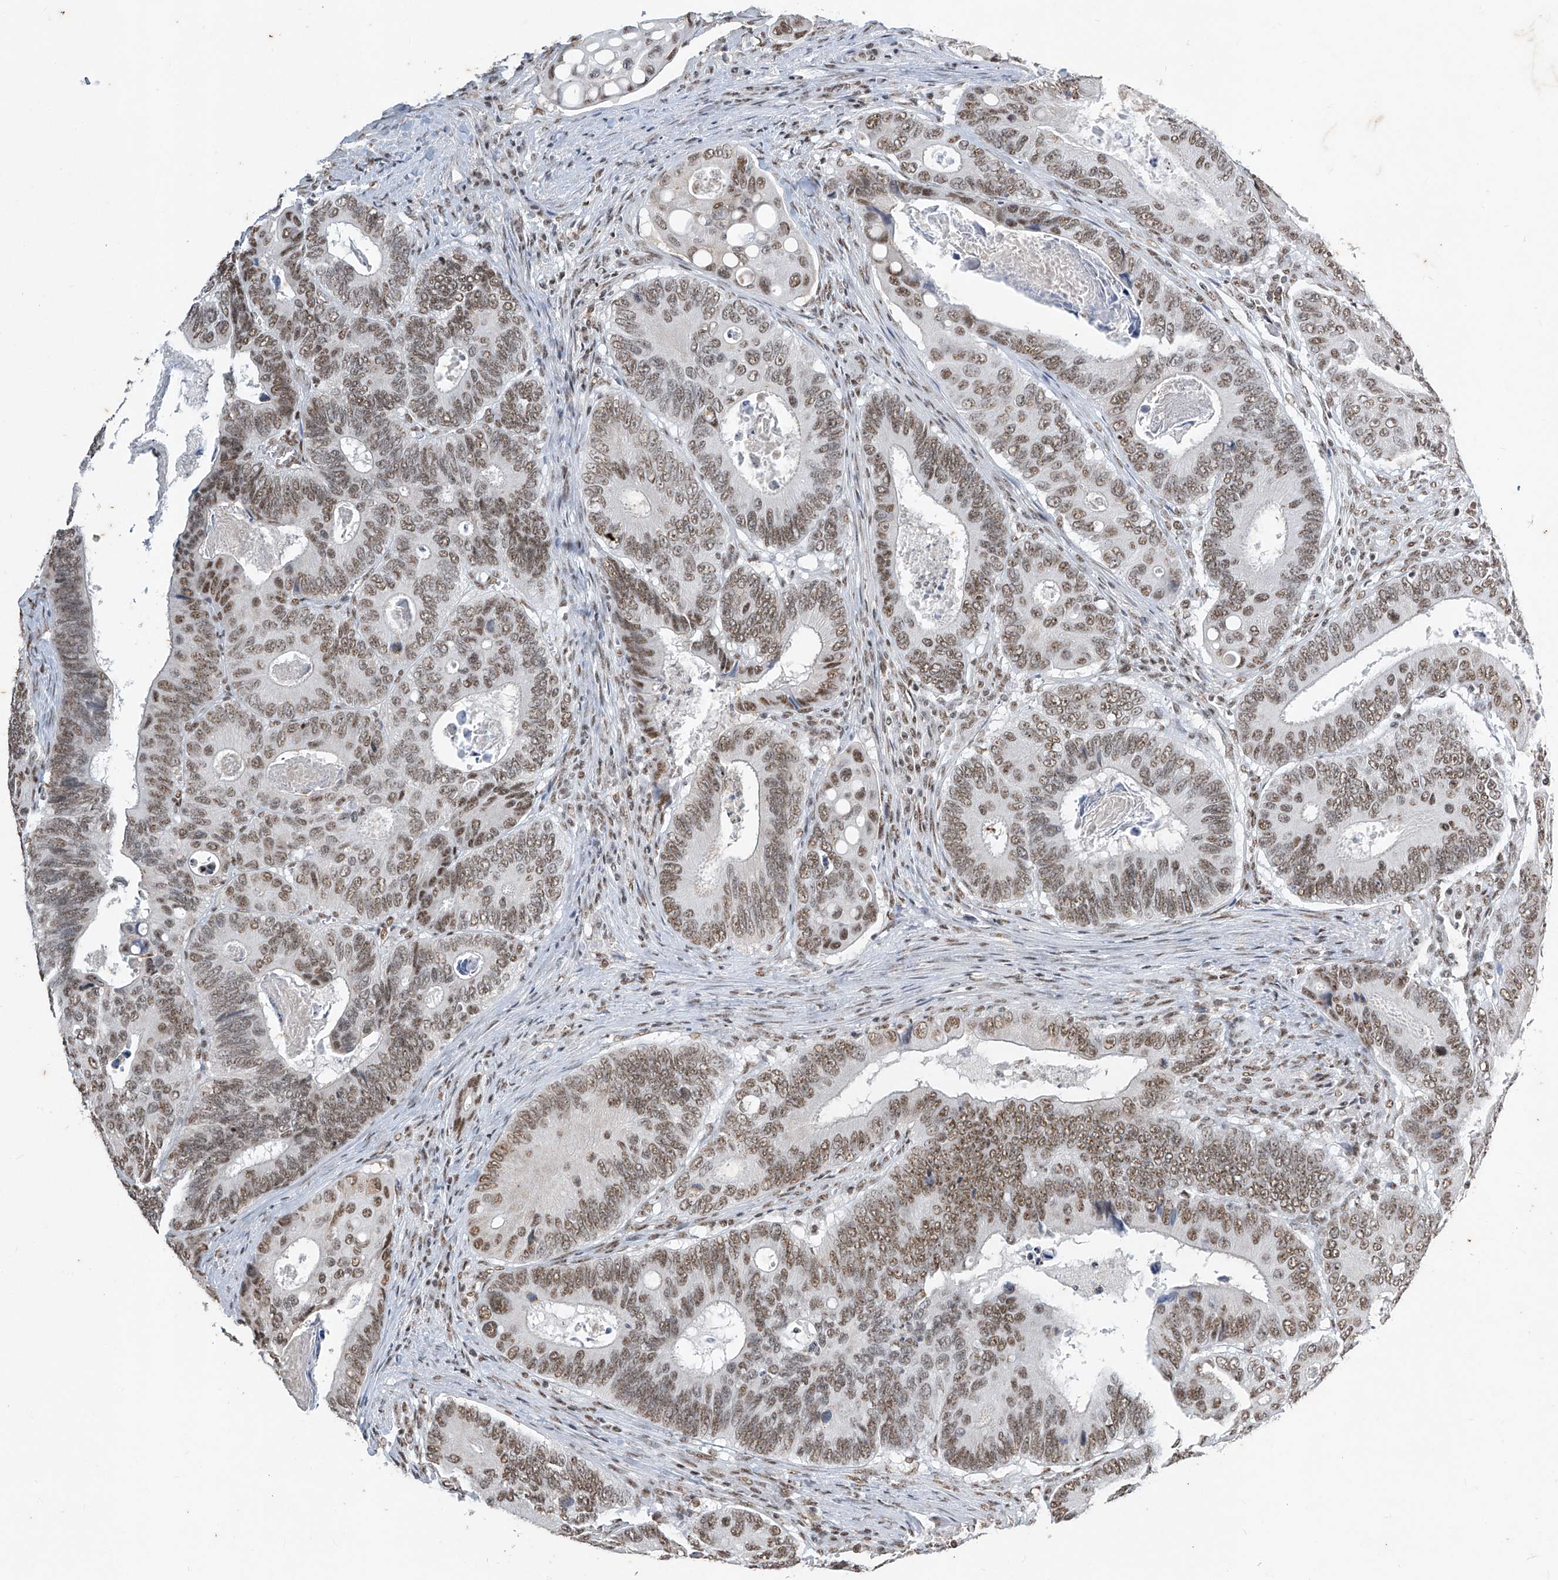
{"staining": {"intensity": "moderate", "quantity": ">75%", "location": "nuclear"}, "tissue": "colorectal cancer", "cell_type": "Tumor cells", "image_type": "cancer", "snomed": [{"axis": "morphology", "description": "Inflammation, NOS"}, {"axis": "morphology", "description": "Adenocarcinoma, NOS"}, {"axis": "topography", "description": "Colon"}], "caption": "Colorectal cancer (adenocarcinoma) stained with IHC reveals moderate nuclear positivity in about >75% of tumor cells.", "gene": "TFEC", "patient": {"sex": "male", "age": 72}}